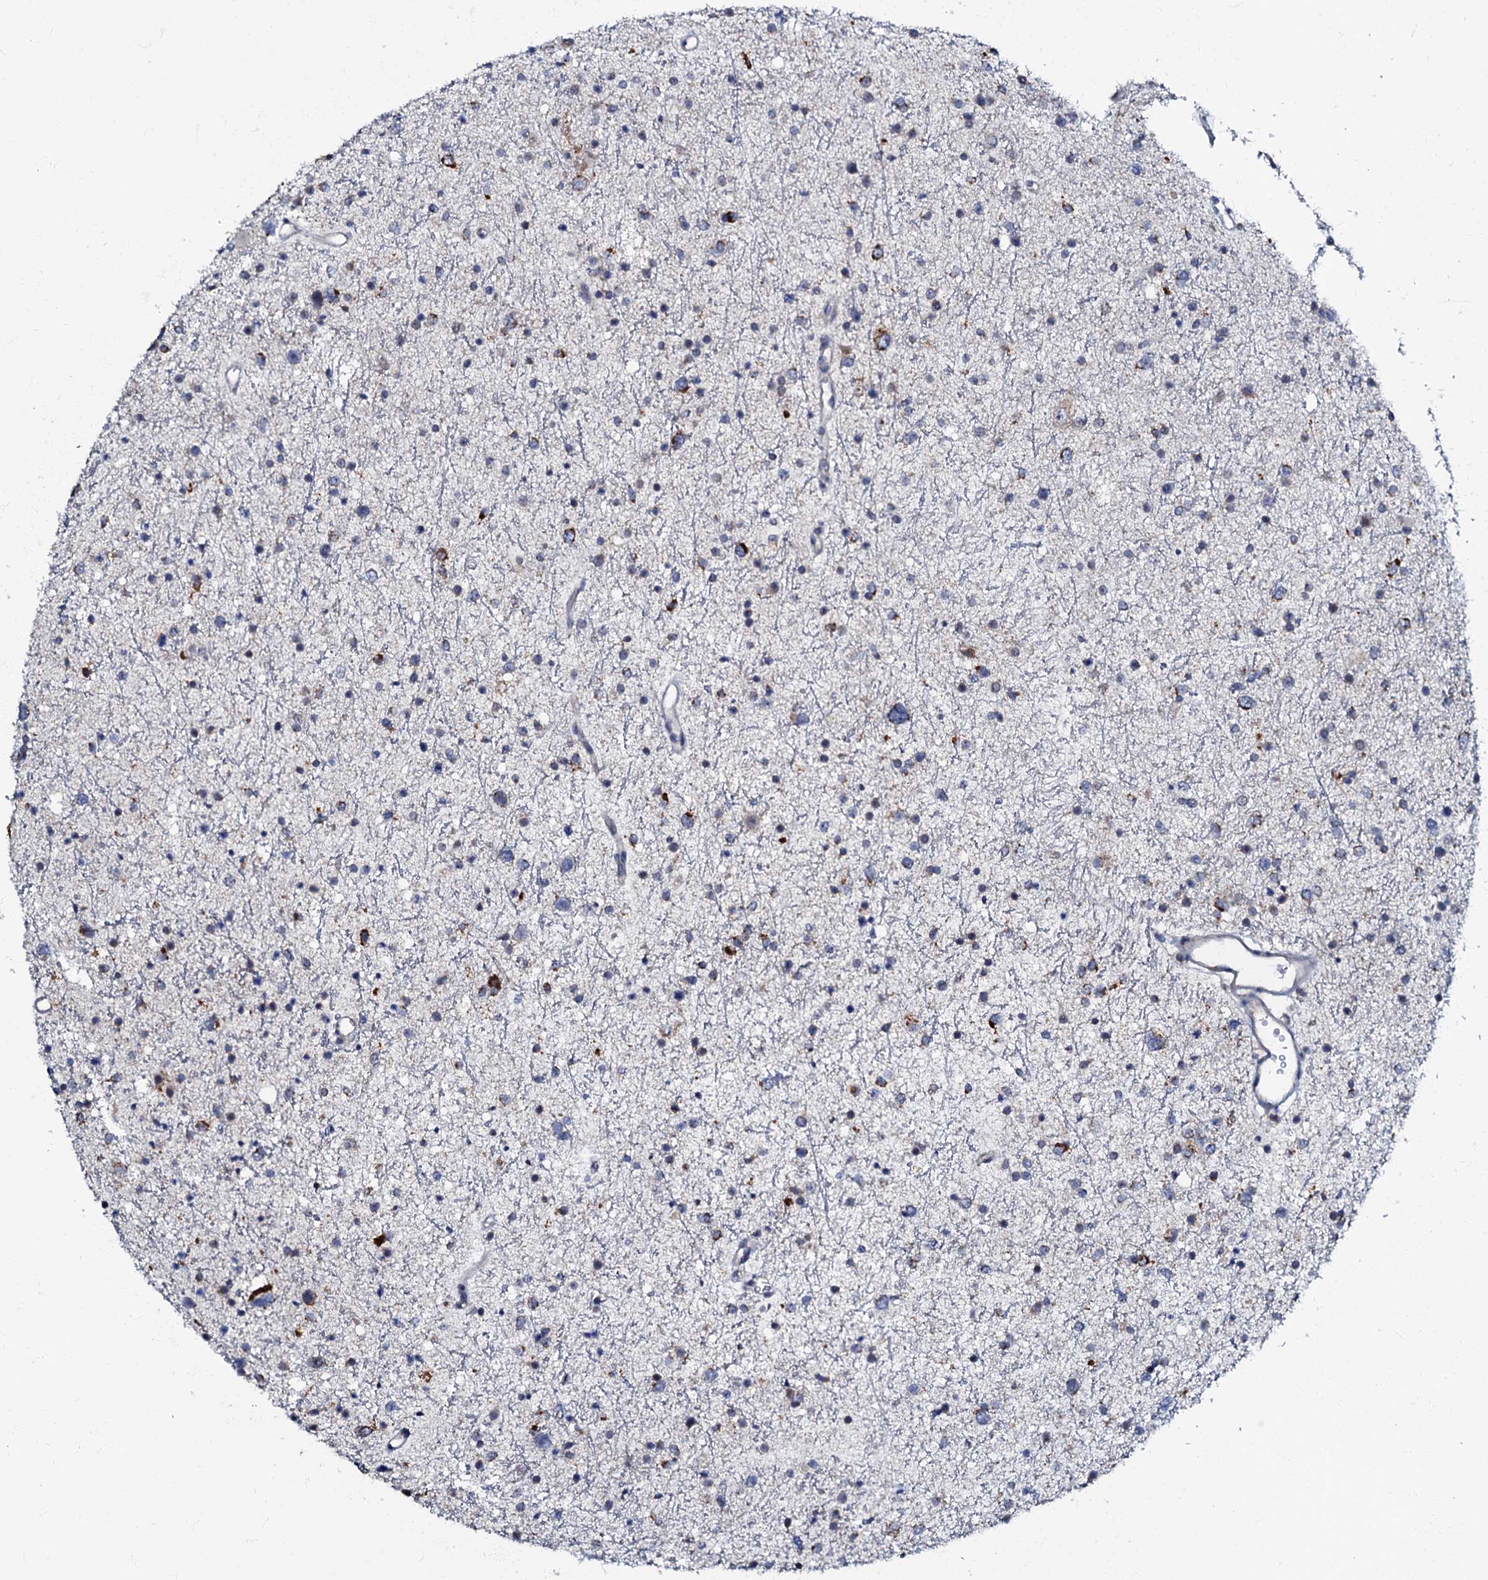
{"staining": {"intensity": "strong", "quantity": "<25%", "location": "cytoplasmic/membranous"}, "tissue": "glioma", "cell_type": "Tumor cells", "image_type": "cancer", "snomed": [{"axis": "morphology", "description": "Glioma, malignant, Low grade"}, {"axis": "topography", "description": "Brain"}], "caption": "Tumor cells exhibit medium levels of strong cytoplasmic/membranous staining in approximately <25% of cells in human malignant glioma (low-grade).", "gene": "MRPL51", "patient": {"sex": "female", "age": 37}}